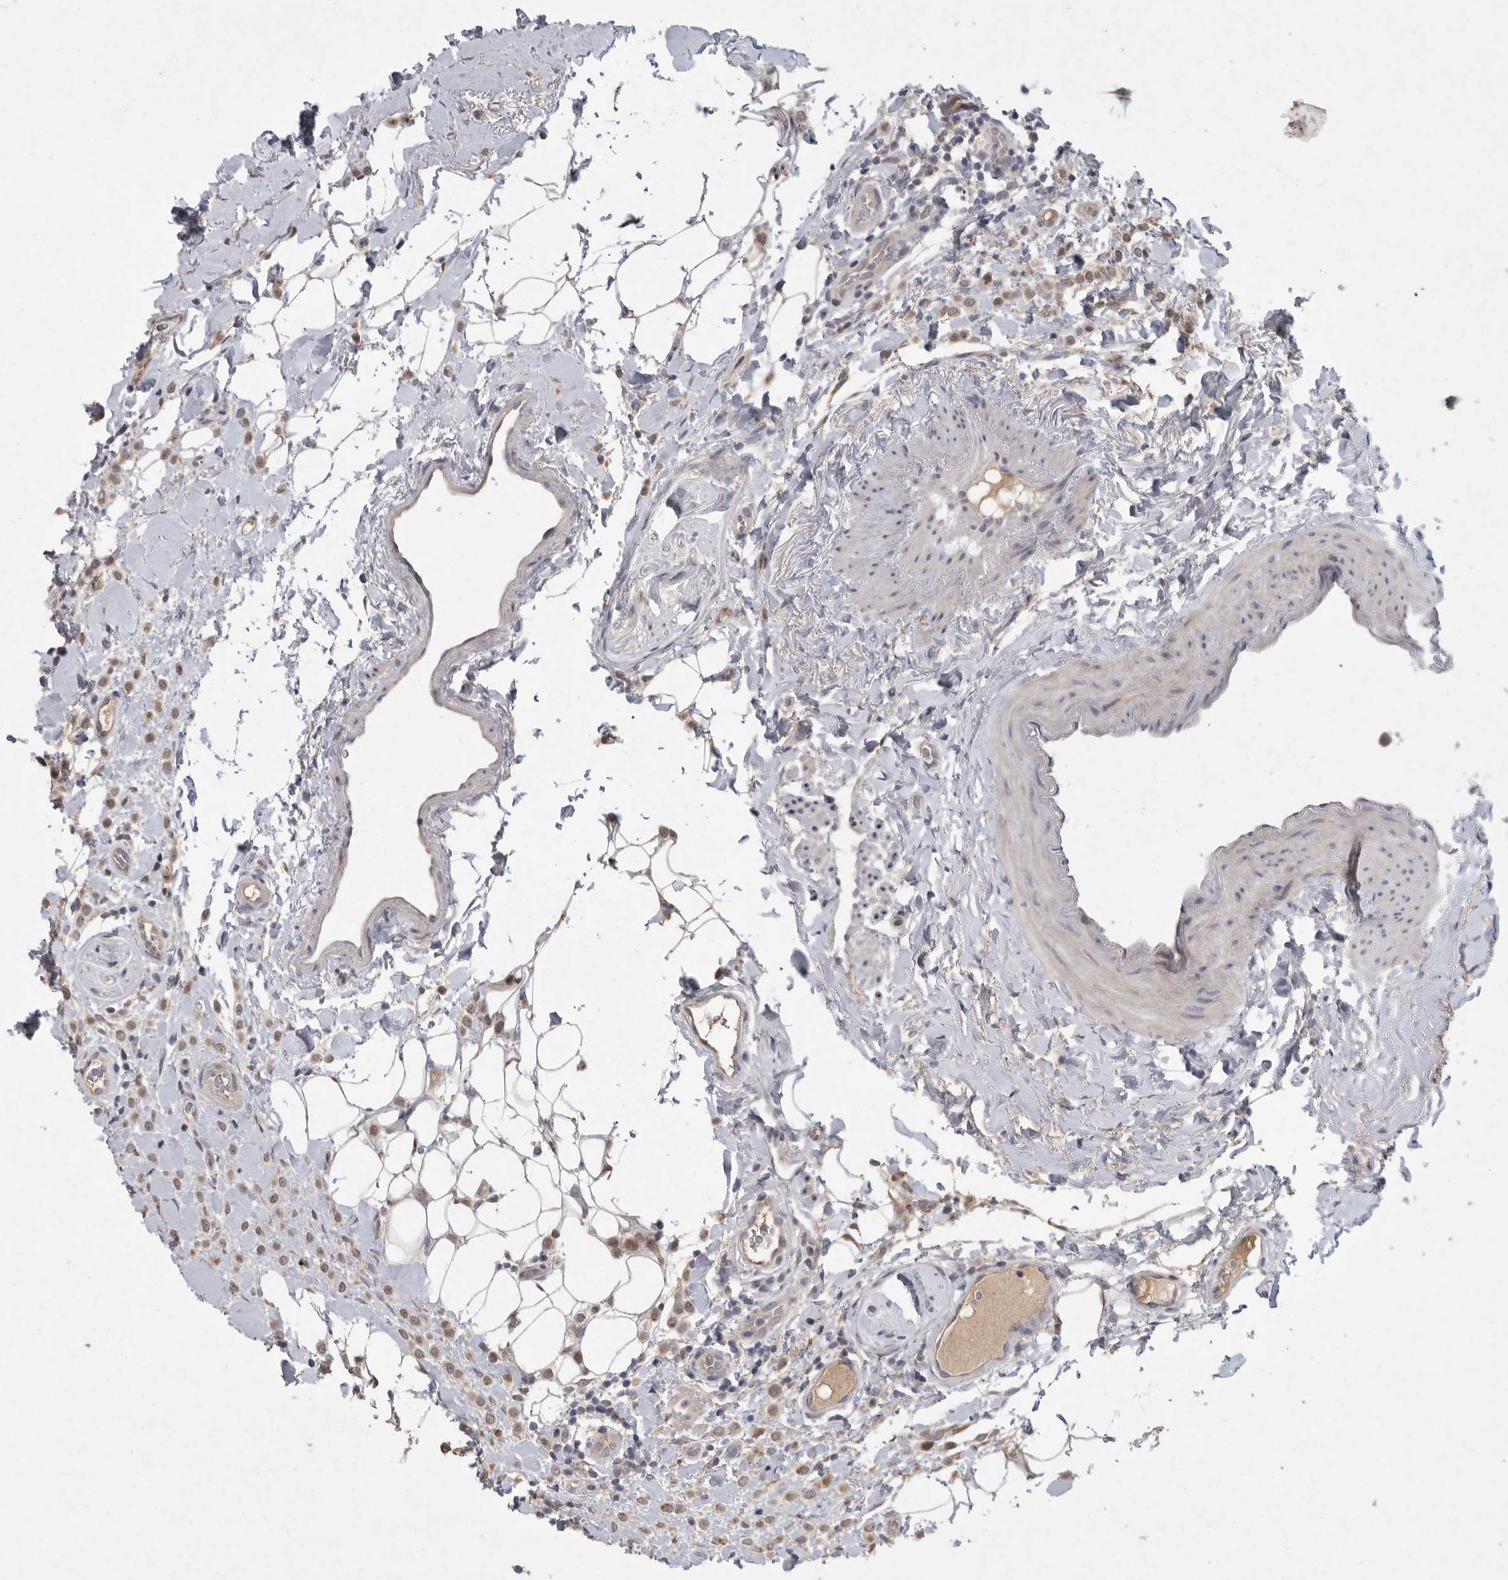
{"staining": {"intensity": "weak", "quantity": ">75%", "location": "cytoplasmic/membranous"}, "tissue": "breast cancer", "cell_type": "Tumor cells", "image_type": "cancer", "snomed": [{"axis": "morphology", "description": "Normal tissue, NOS"}, {"axis": "morphology", "description": "Lobular carcinoma"}, {"axis": "topography", "description": "Breast"}], "caption": "Approximately >75% of tumor cells in human lobular carcinoma (breast) show weak cytoplasmic/membranous protein positivity as visualized by brown immunohistochemical staining.", "gene": "MAN2A1", "patient": {"sex": "female", "age": 50}}